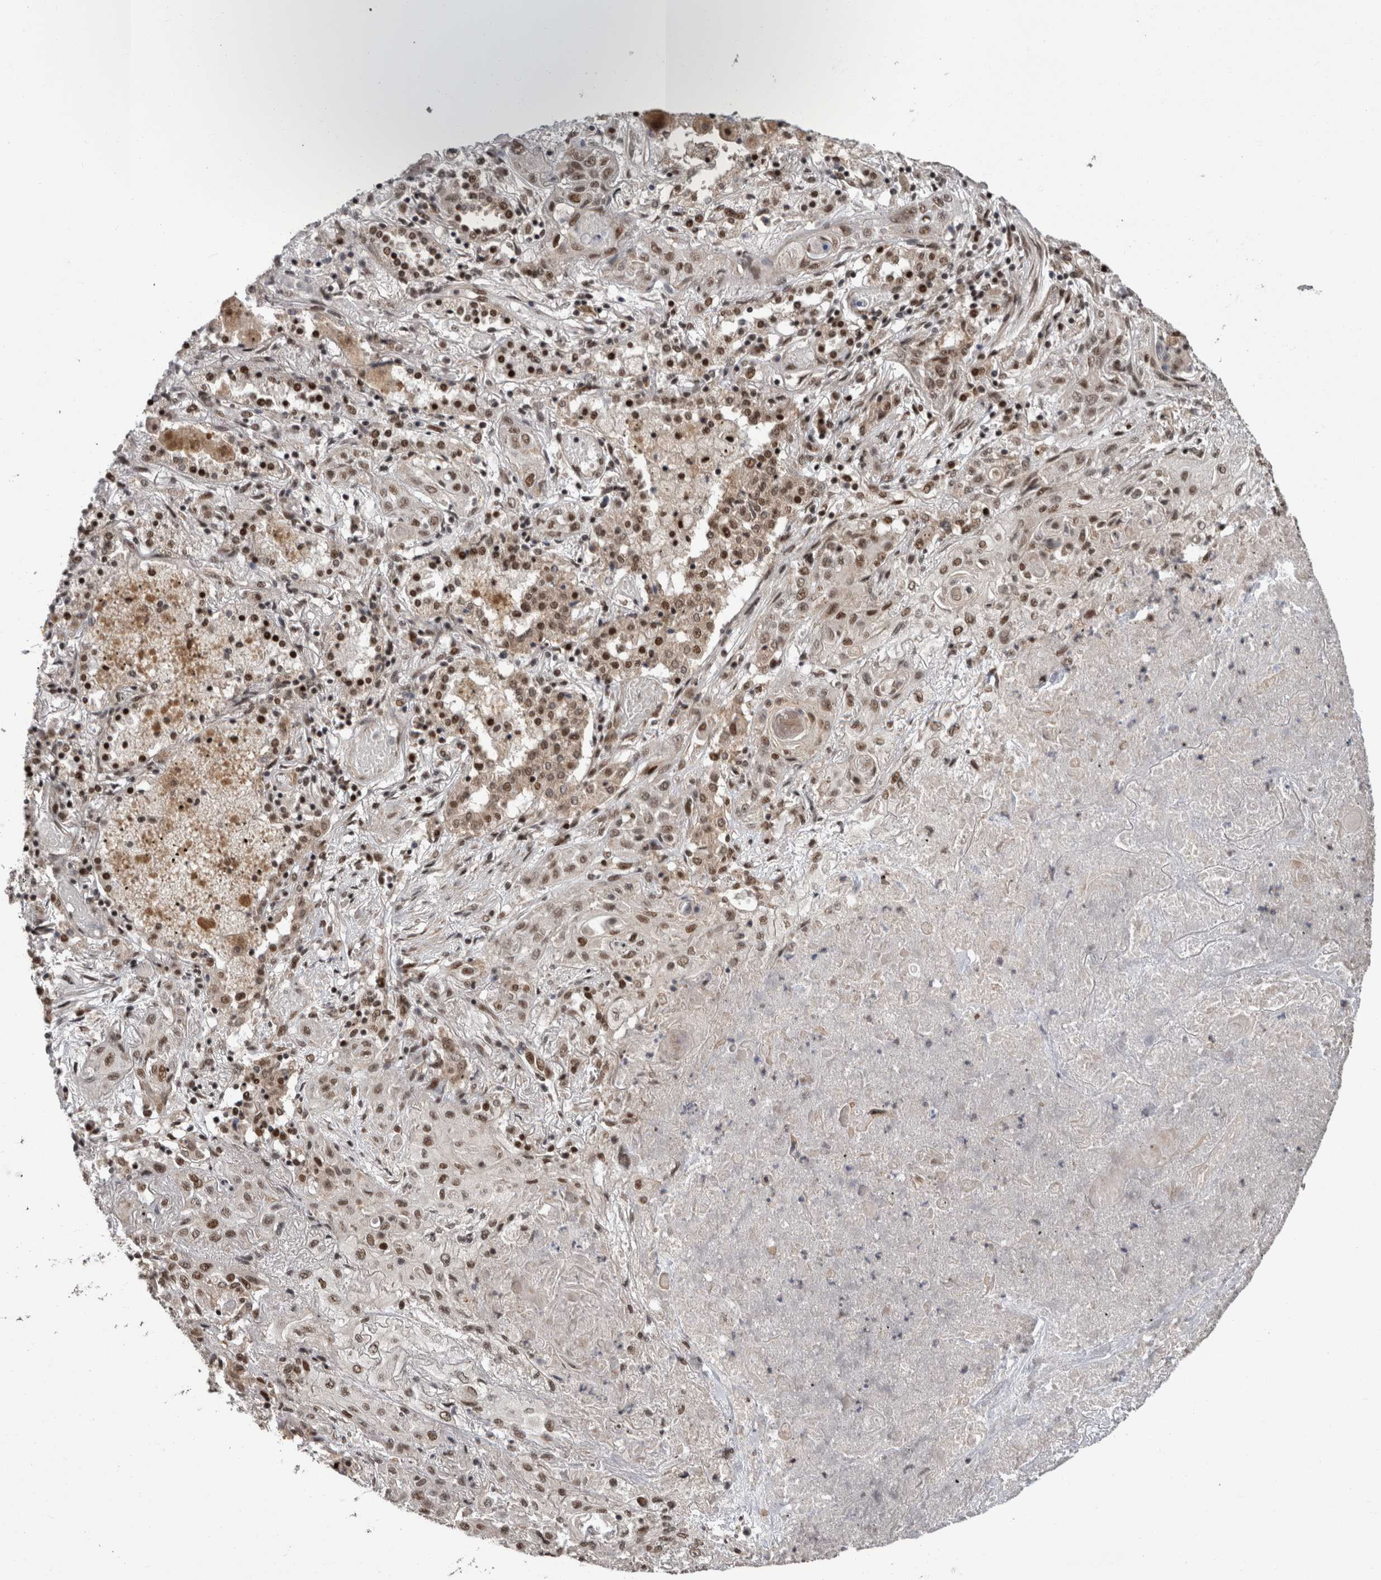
{"staining": {"intensity": "weak", "quantity": ">75%", "location": "nuclear"}, "tissue": "lung cancer", "cell_type": "Tumor cells", "image_type": "cancer", "snomed": [{"axis": "morphology", "description": "Squamous cell carcinoma, NOS"}, {"axis": "topography", "description": "Lung"}], "caption": "The micrograph reveals staining of lung cancer, revealing weak nuclear protein expression (brown color) within tumor cells. (Stains: DAB in brown, nuclei in blue, Microscopy: brightfield microscopy at high magnification).", "gene": "CPSF2", "patient": {"sex": "female", "age": 47}}